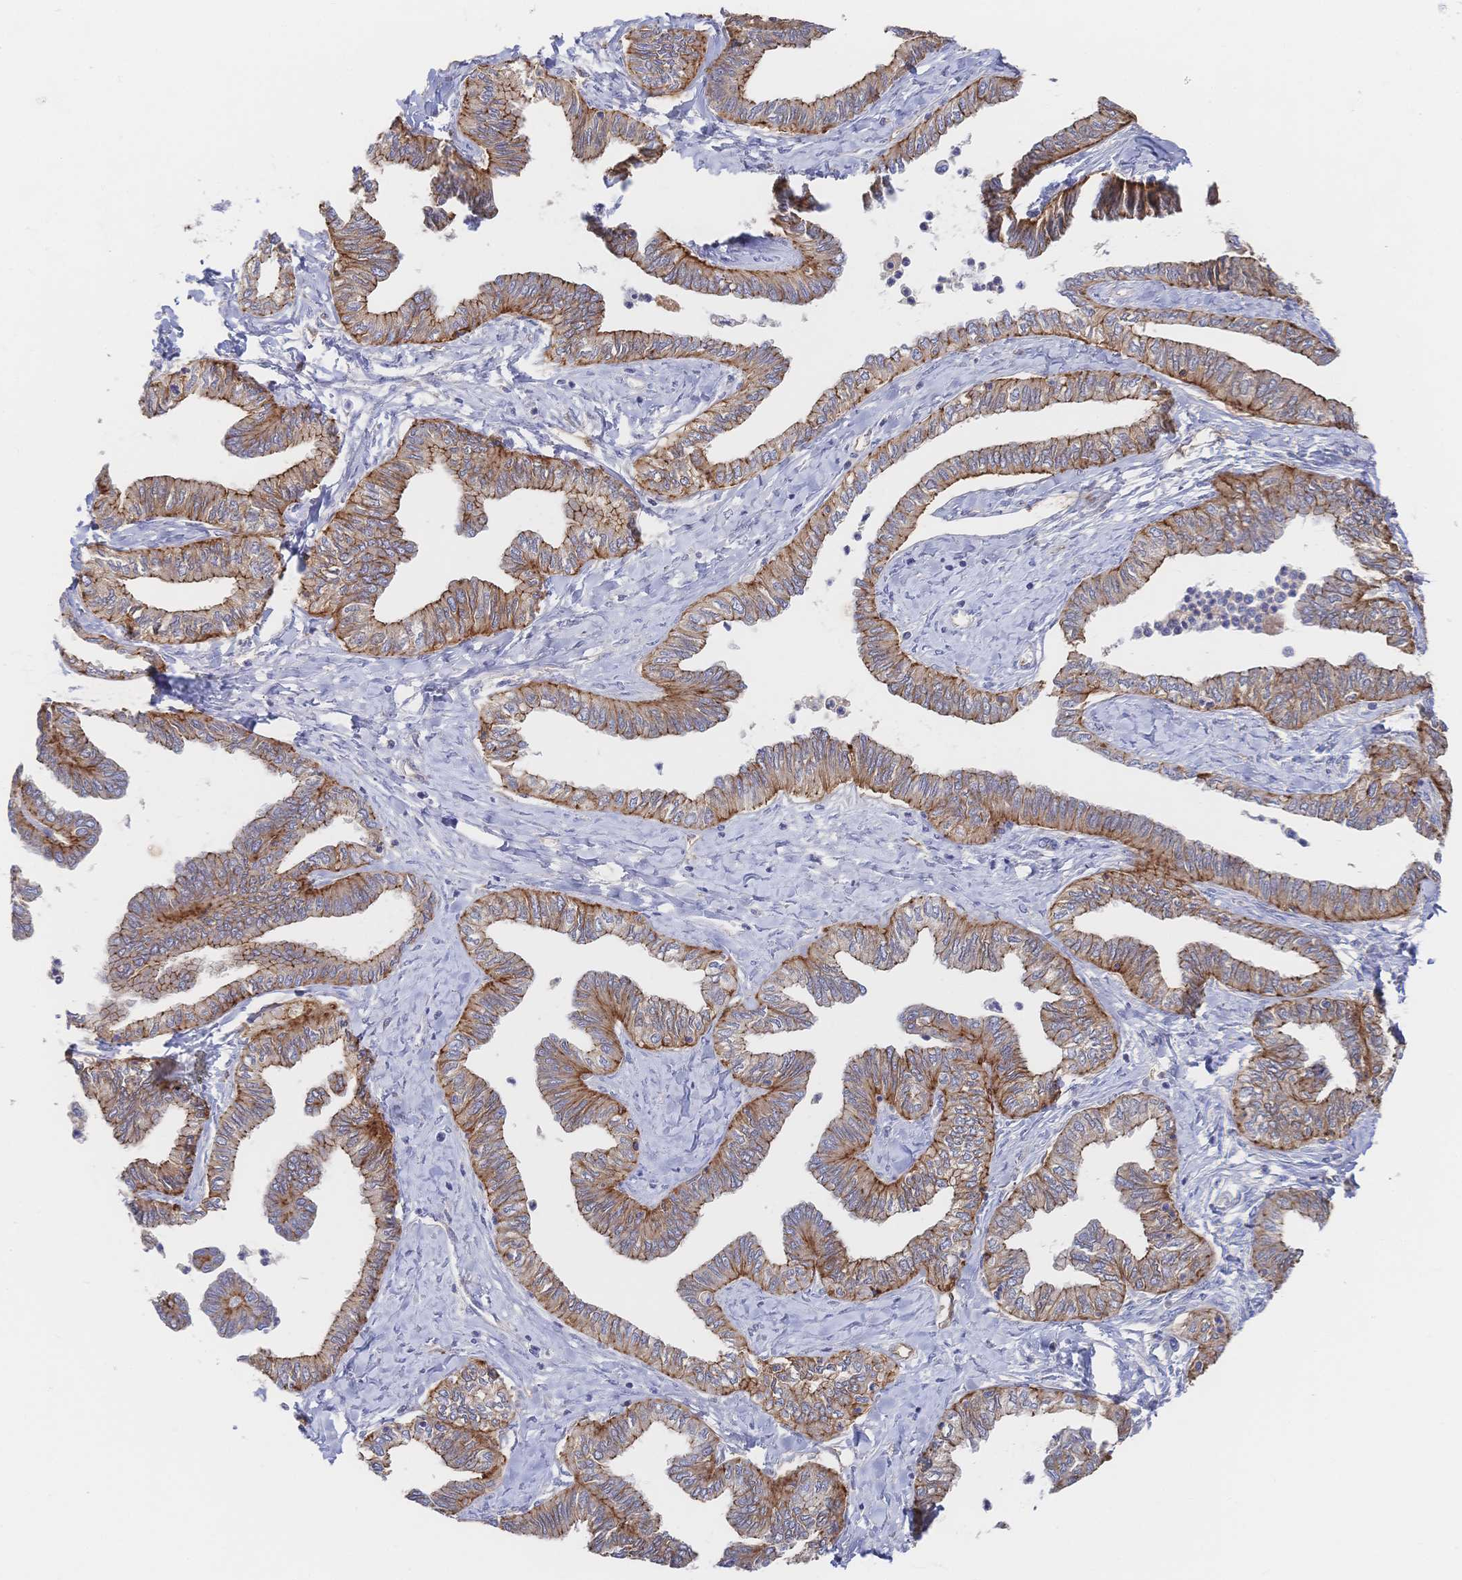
{"staining": {"intensity": "moderate", "quantity": ">75%", "location": "cytoplasmic/membranous"}, "tissue": "ovarian cancer", "cell_type": "Tumor cells", "image_type": "cancer", "snomed": [{"axis": "morphology", "description": "Carcinoma, endometroid"}, {"axis": "topography", "description": "Ovary"}], "caption": "Ovarian endometroid carcinoma stained with a brown dye demonstrates moderate cytoplasmic/membranous positive expression in approximately >75% of tumor cells.", "gene": "F11R", "patient": {"sex": "female", "age": 70}}